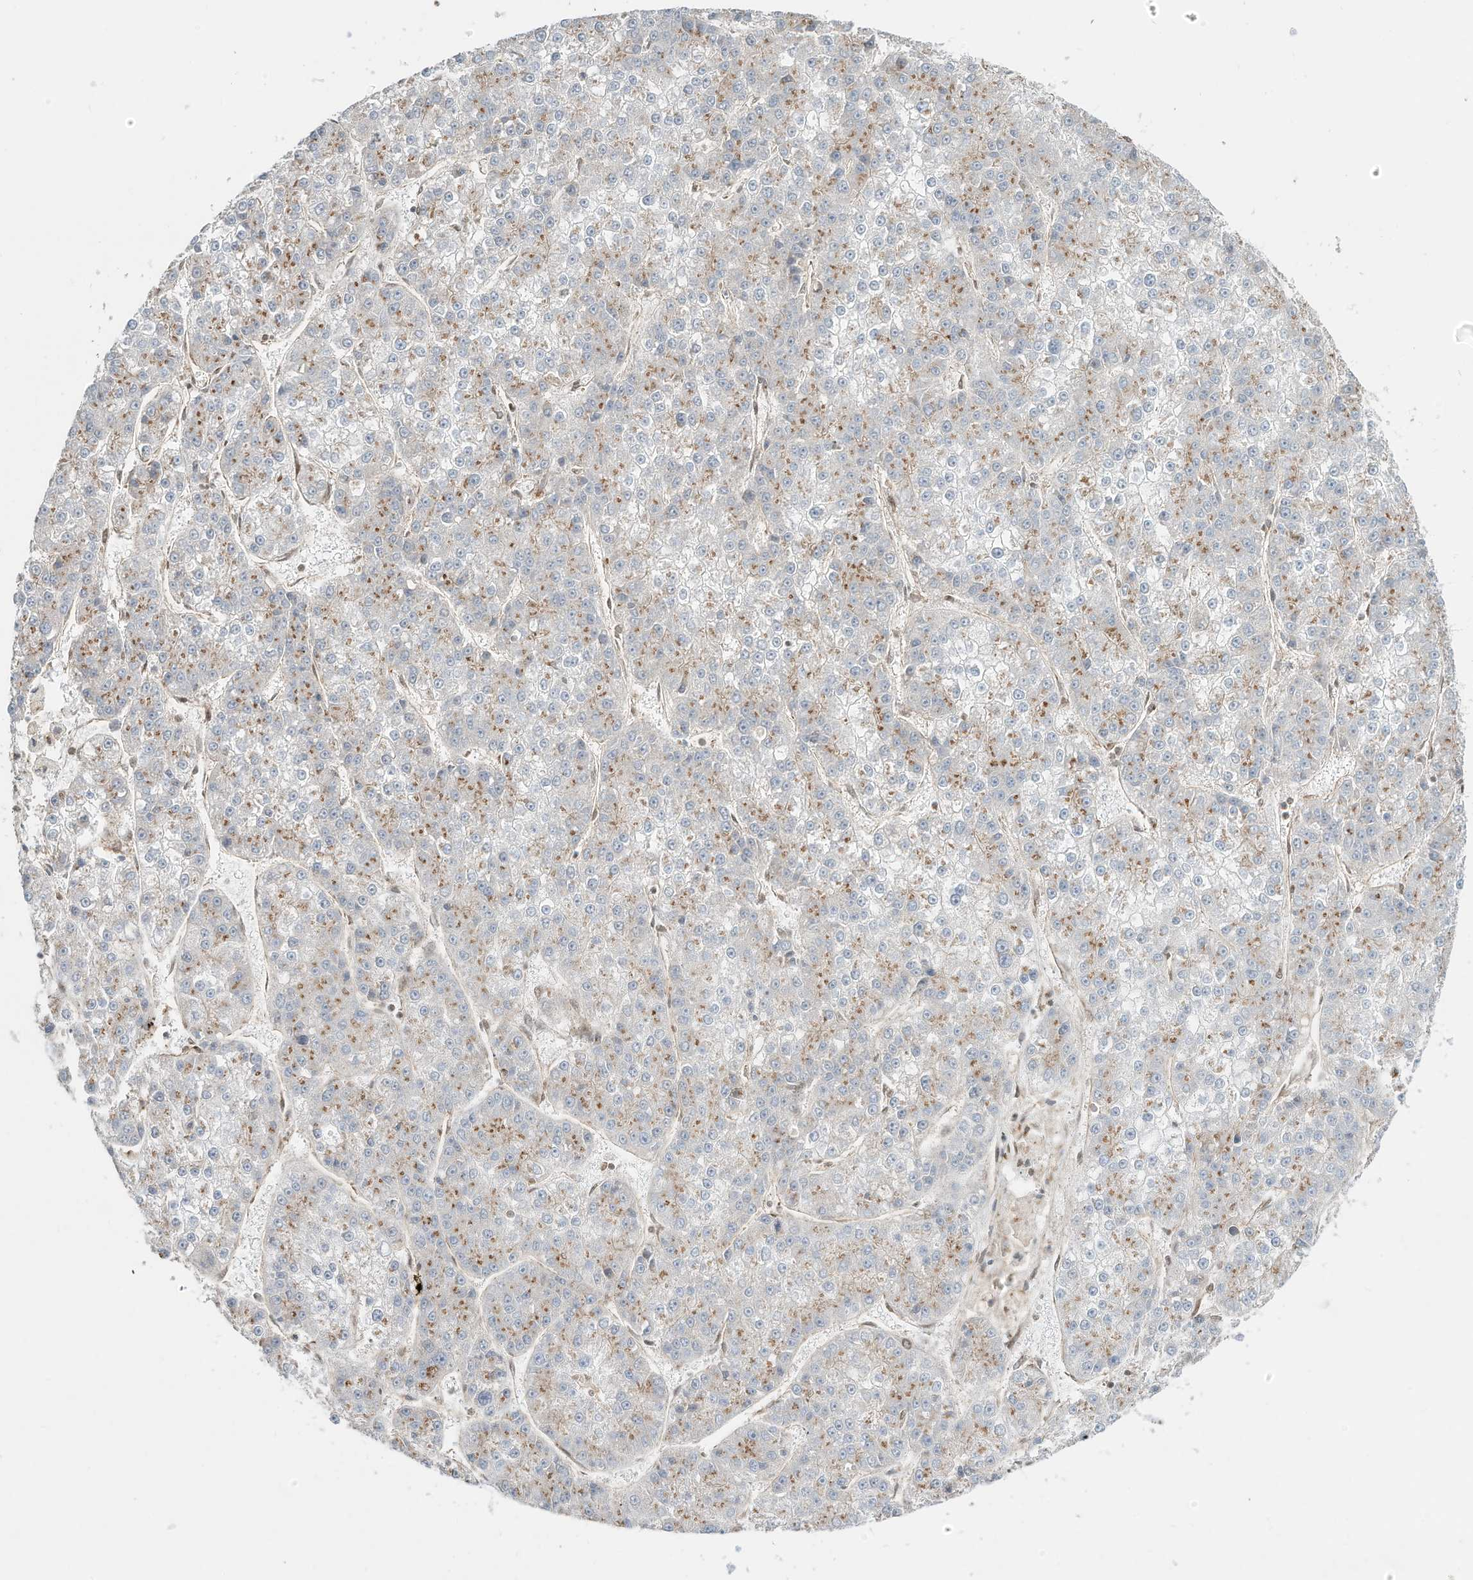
{"staining": {"intensity": "moderate", "quantity": "25%-75%", "location": "cytoplasmic/membranous"}, "tissue": "liver cancer", "cell_type": "Tumor cells", "image_type": "cancer", "snomed": [{"axis": "morphology", "description": "Carcinoma, Hepatocellular, NOS"}, {"axis": "topography", "description": "Liver"}], "caption": "Immunohistochemical staining of human liver cancer (hepatocellular carcinoma) displays moderate cytoplasmic/membranous protein expression in approximately 25%-75% of tumor cells. The staining was performed using DAB (3,3'-diaminobenzidine), with brown indicating positive protein expression. Nuclei are stained blue with hematoxylin.", "gene": "CUX1", "patient": {"sex": "female", "age": 73}}